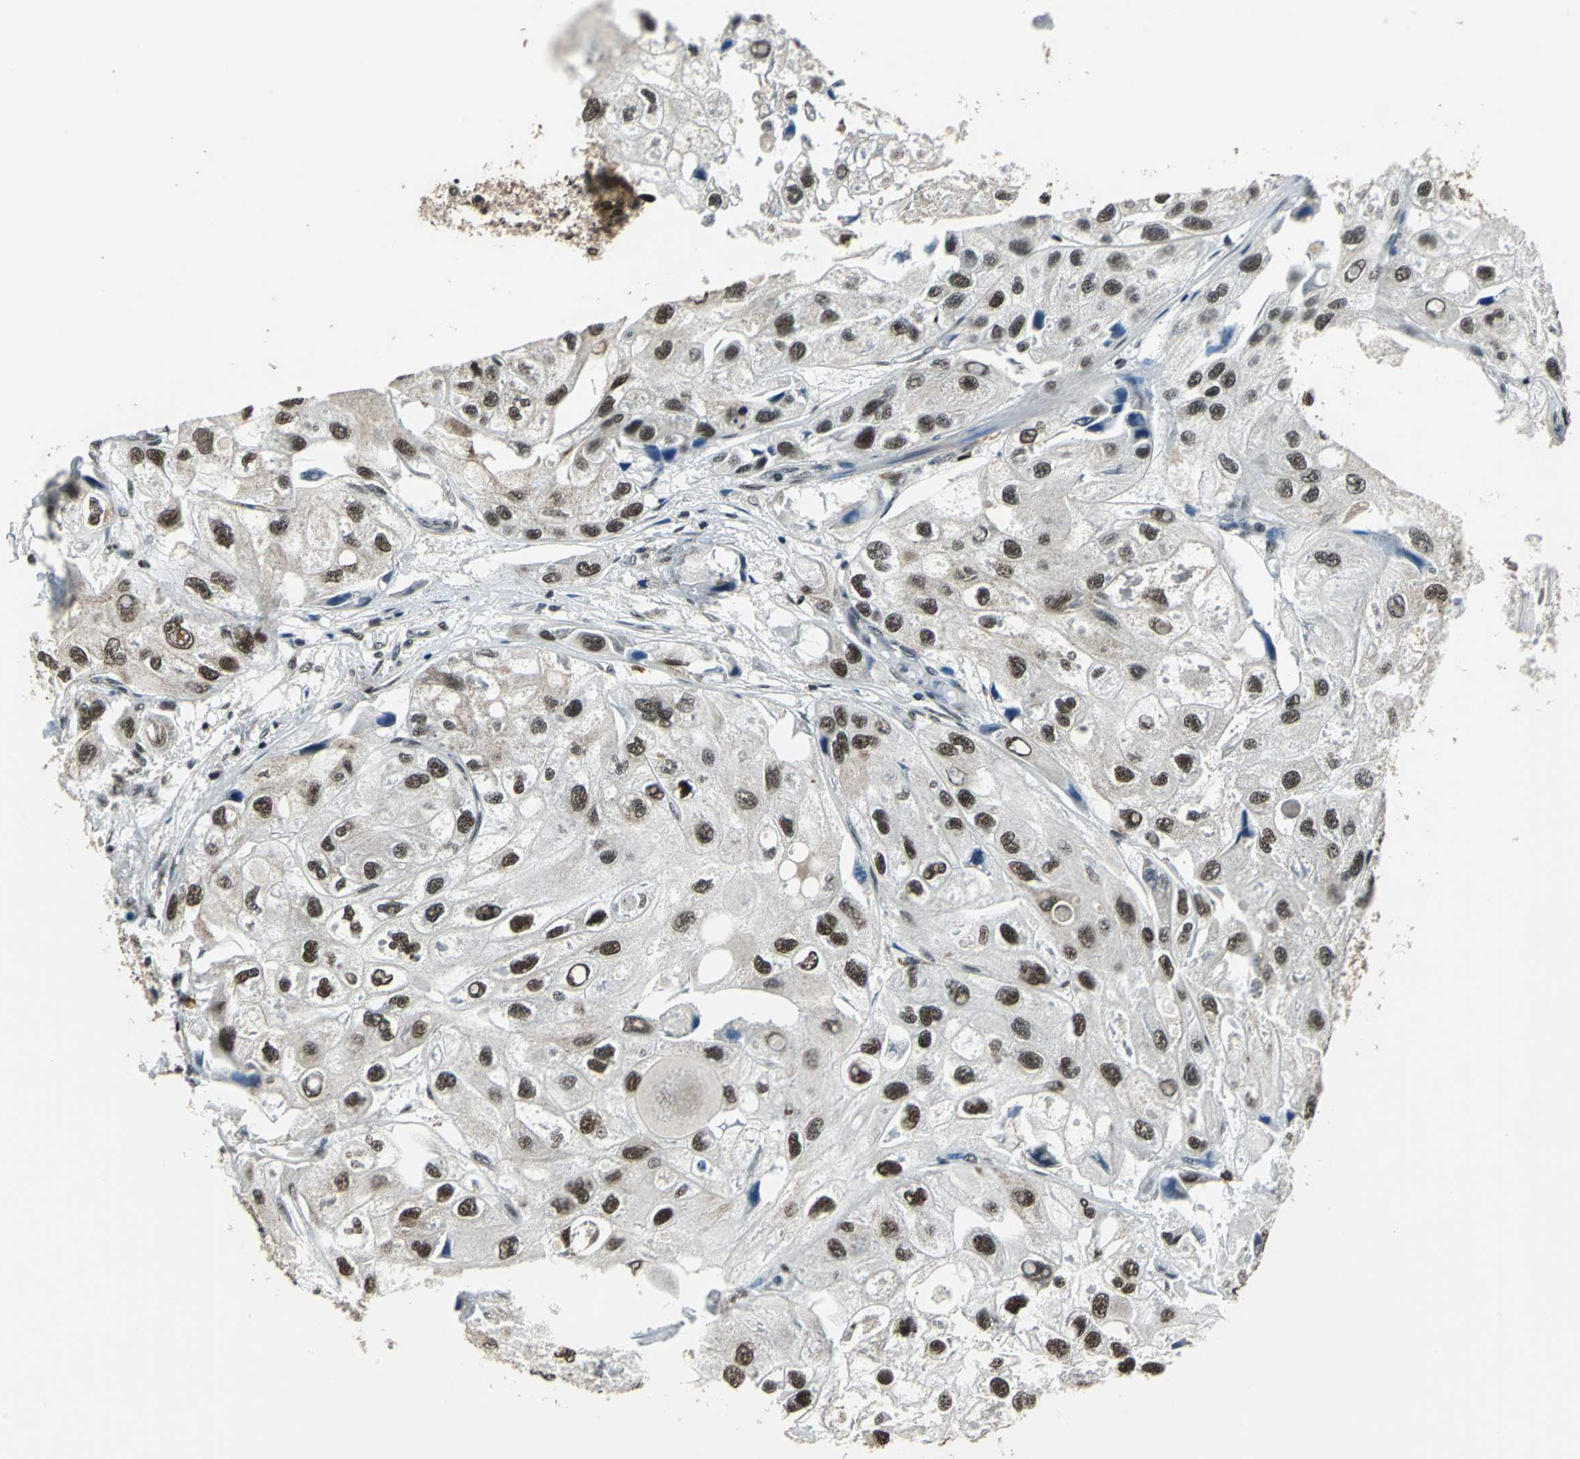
{"staining": {"intensity": "moderate", "quantity": "25%-75%", "location": "nuclear"}, "tissue": "urothelial cancer", "cell_type": "Tumor cells", "image_type": "cancer", "snomed": [{"axis": "morphology", "description": "Urothelial carcinoma, High grade"}, {"axis": "topography", "description": "Urinary bladder"}], "caption": "IHC staining of urothelial cancer, which exhibits medium levels of moderate nuclear expression in approximately 25%-75% of tumor cells indicating moderate nuclear protein expression. The staining was performed using DAB (3,3'-diaminobenzidine) (brown) for protein detection and nuclei were counterstained in hematoxylin (blue).", "gene": "BCLAF1", "patient": {"sex": "female", "age": 64}}